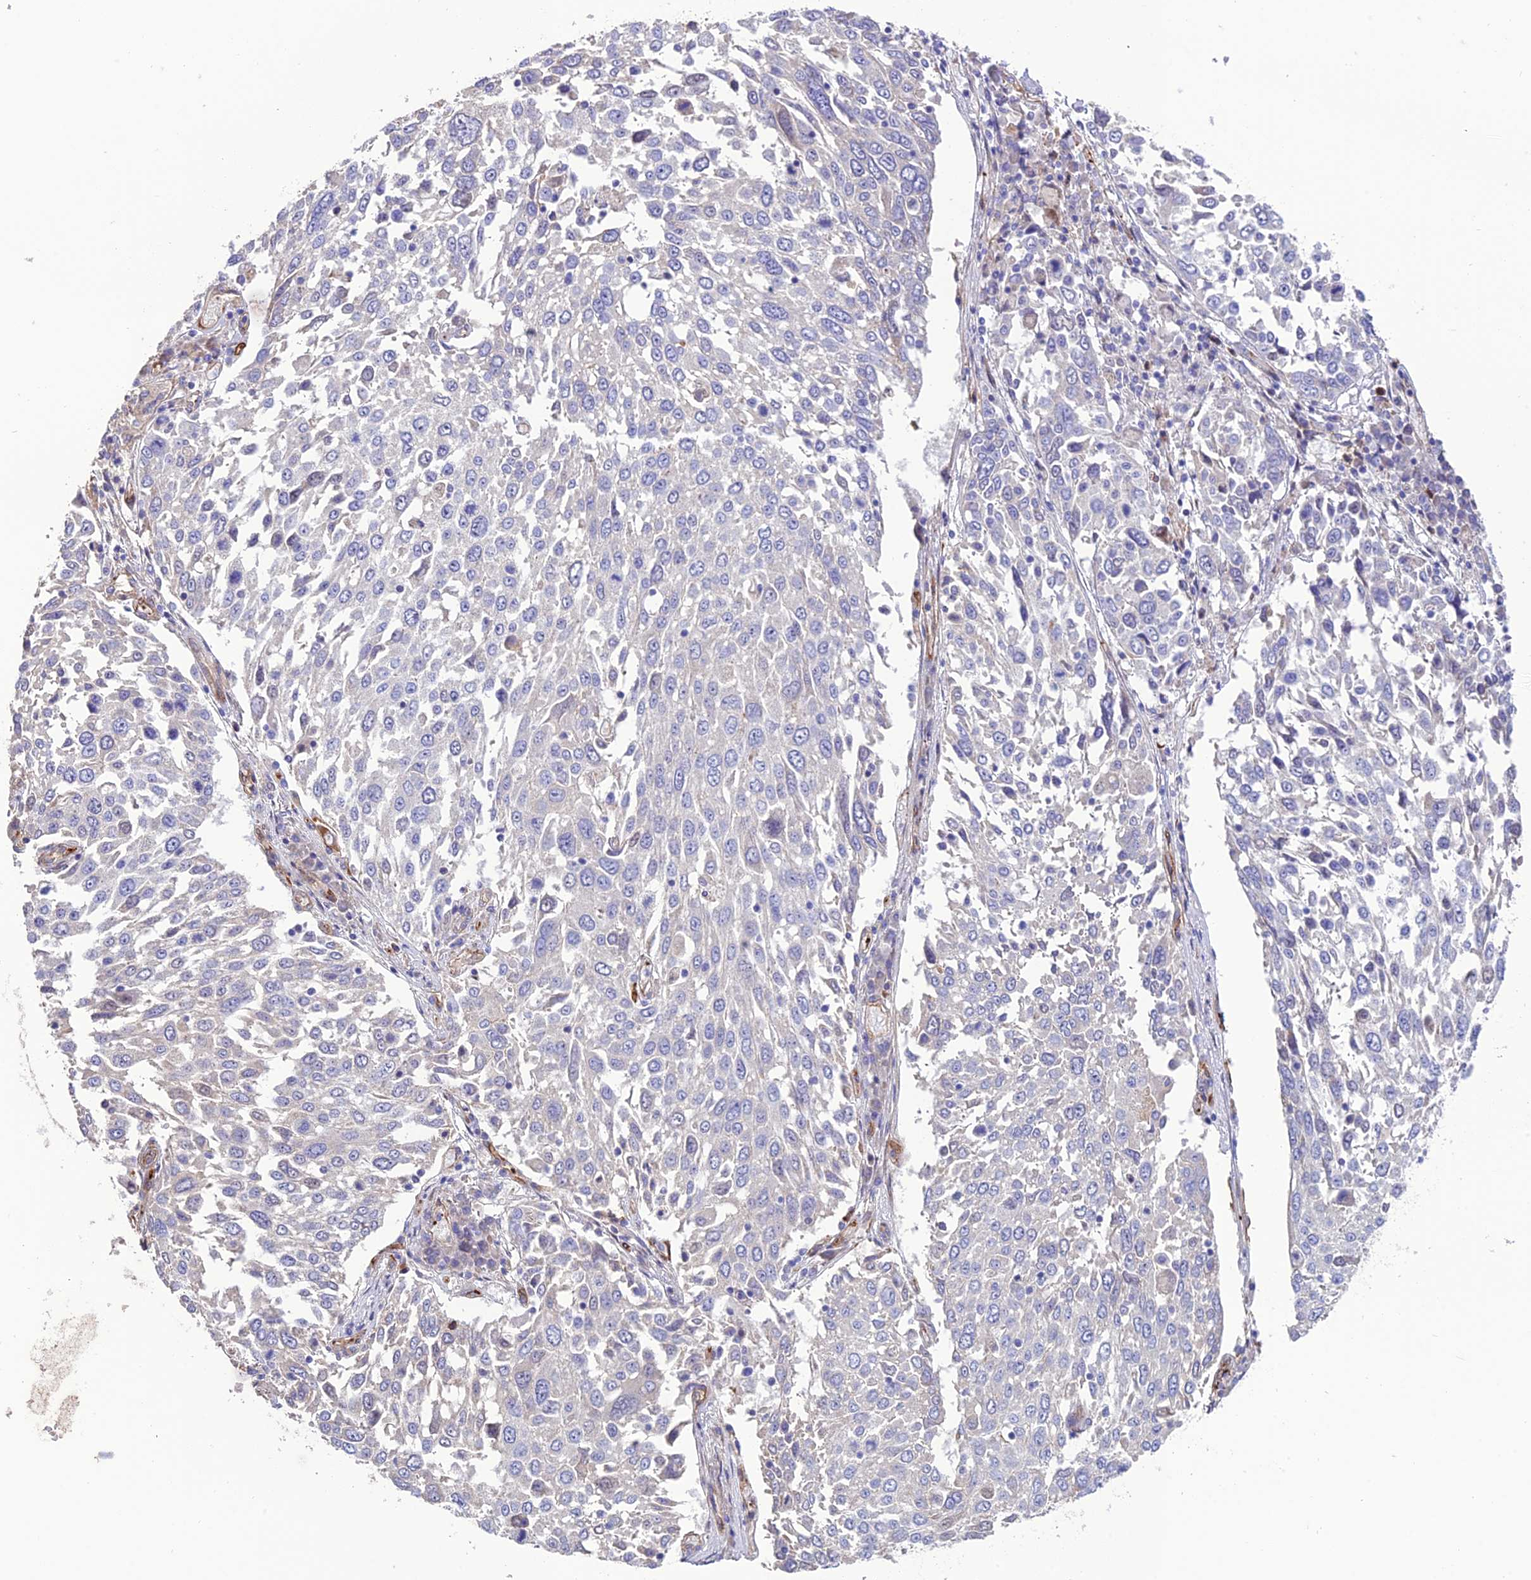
{"staining": {"intensity": "negative", "quantity": "none", "location": "none"}, "tissue": "lung cancer", "cell_type": "Tumor cells", "image_type": "cancer", "snomed": [{"axis": "morphology", "description": "Squamous cell carcinoma, NOS"}, {"axis": "topography", "description": "Lung"}], "caption": "The IHC micrograph has no significant expression in tumor cells of lung cancer tissue.", "gene": "REX1BD", "patient": {"sex": "male", "age": 65}}